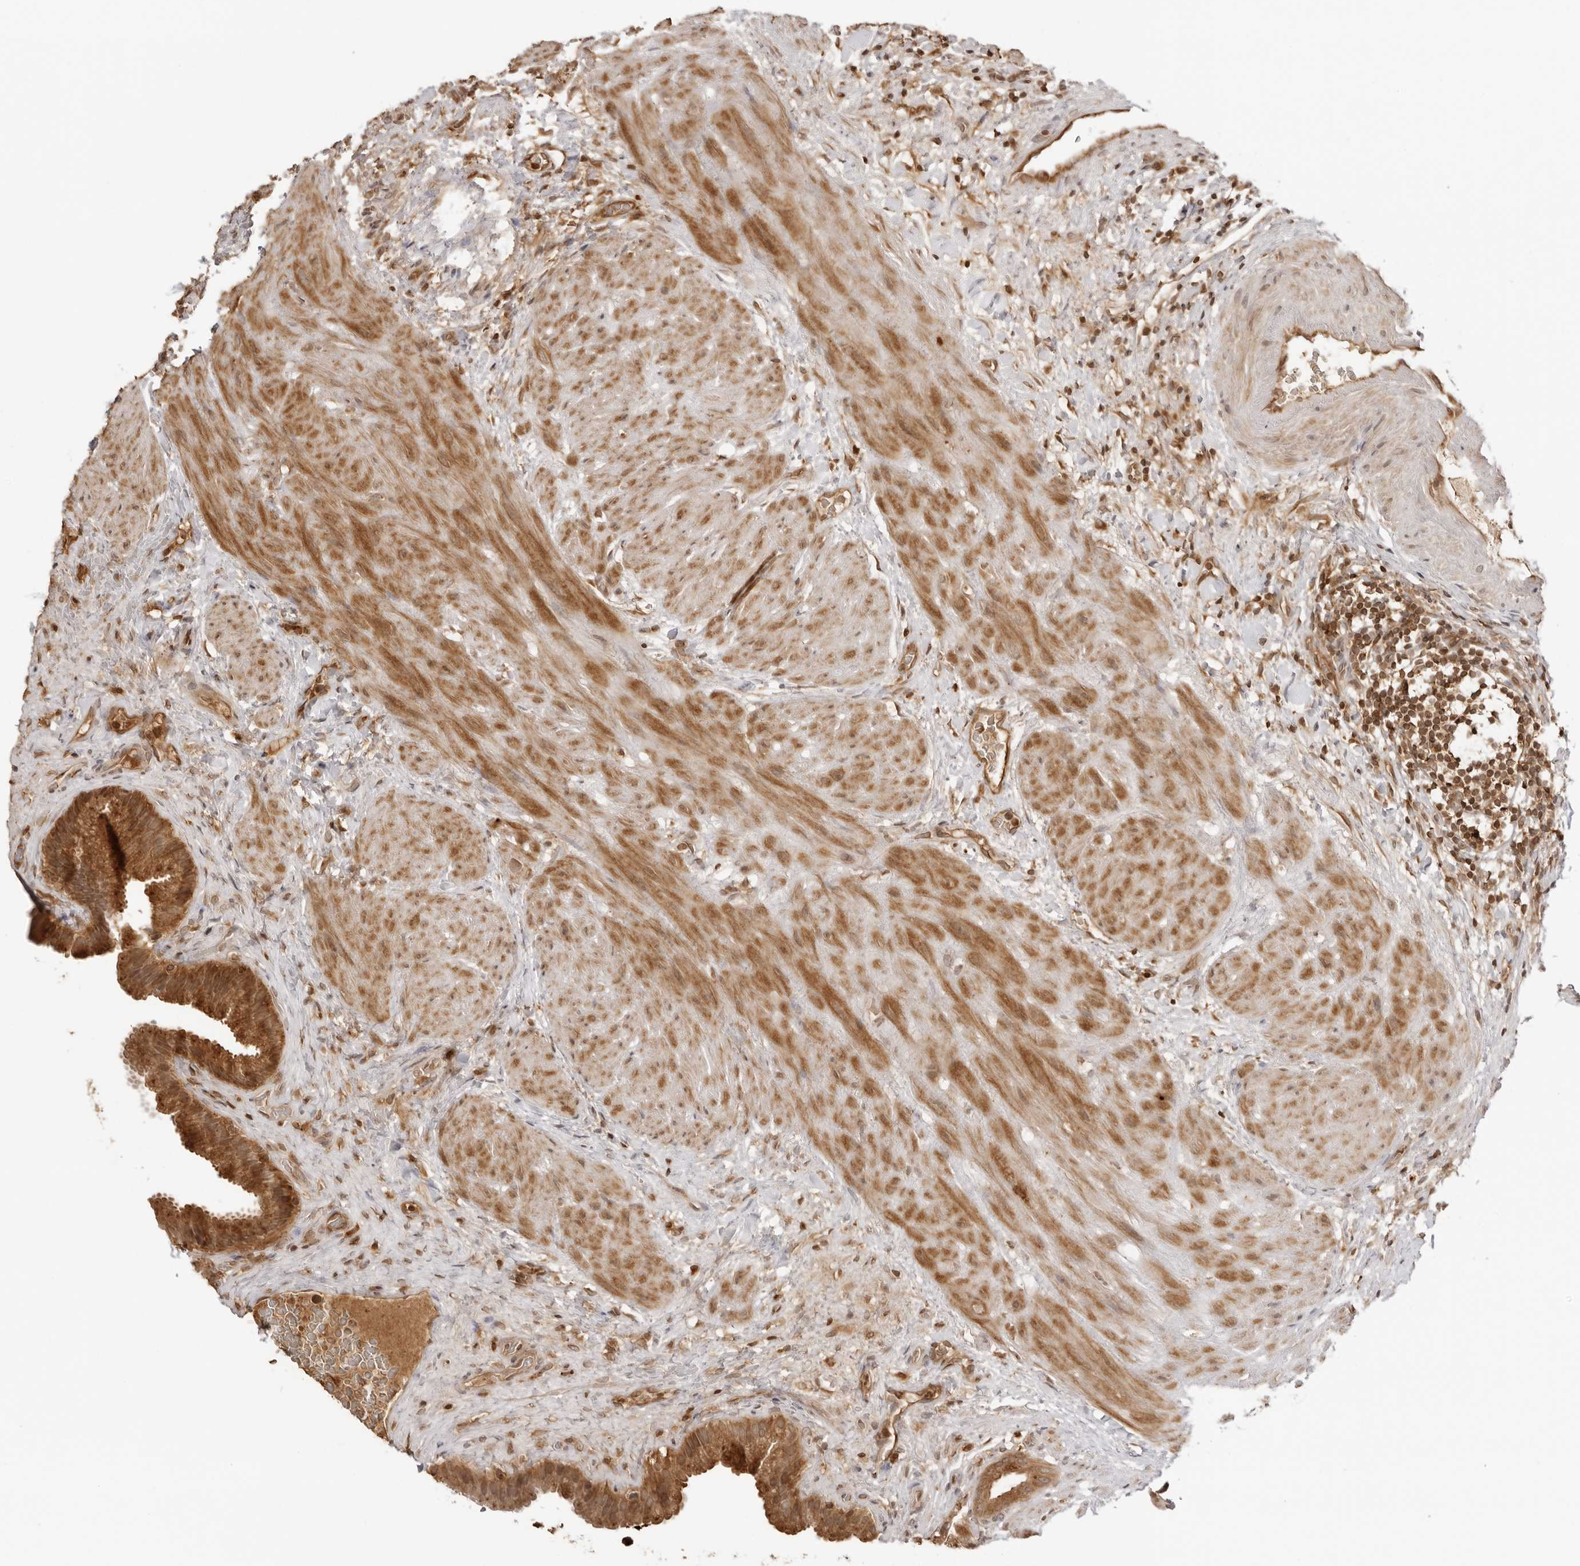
{"staining": {"intensity": "strong", "quantity": ">75%", "location": "cytoplasmic/membranous"}, "tissue": "gallbladder", "cell_type": "Glandular cells", "image_type": "normal", "snomed": [{"axis": "morphology", "description": "Normal tissue, NOS"}, {"axis": "topography", "description": "Gallbladder"}], "caption": "Glandular cells display strong cytoplasmic/membranous expression in approximately >75% of cells in benign gallbladder.", "gene": "IKBKE", "patient": {"sex": "male", "age": 49}}